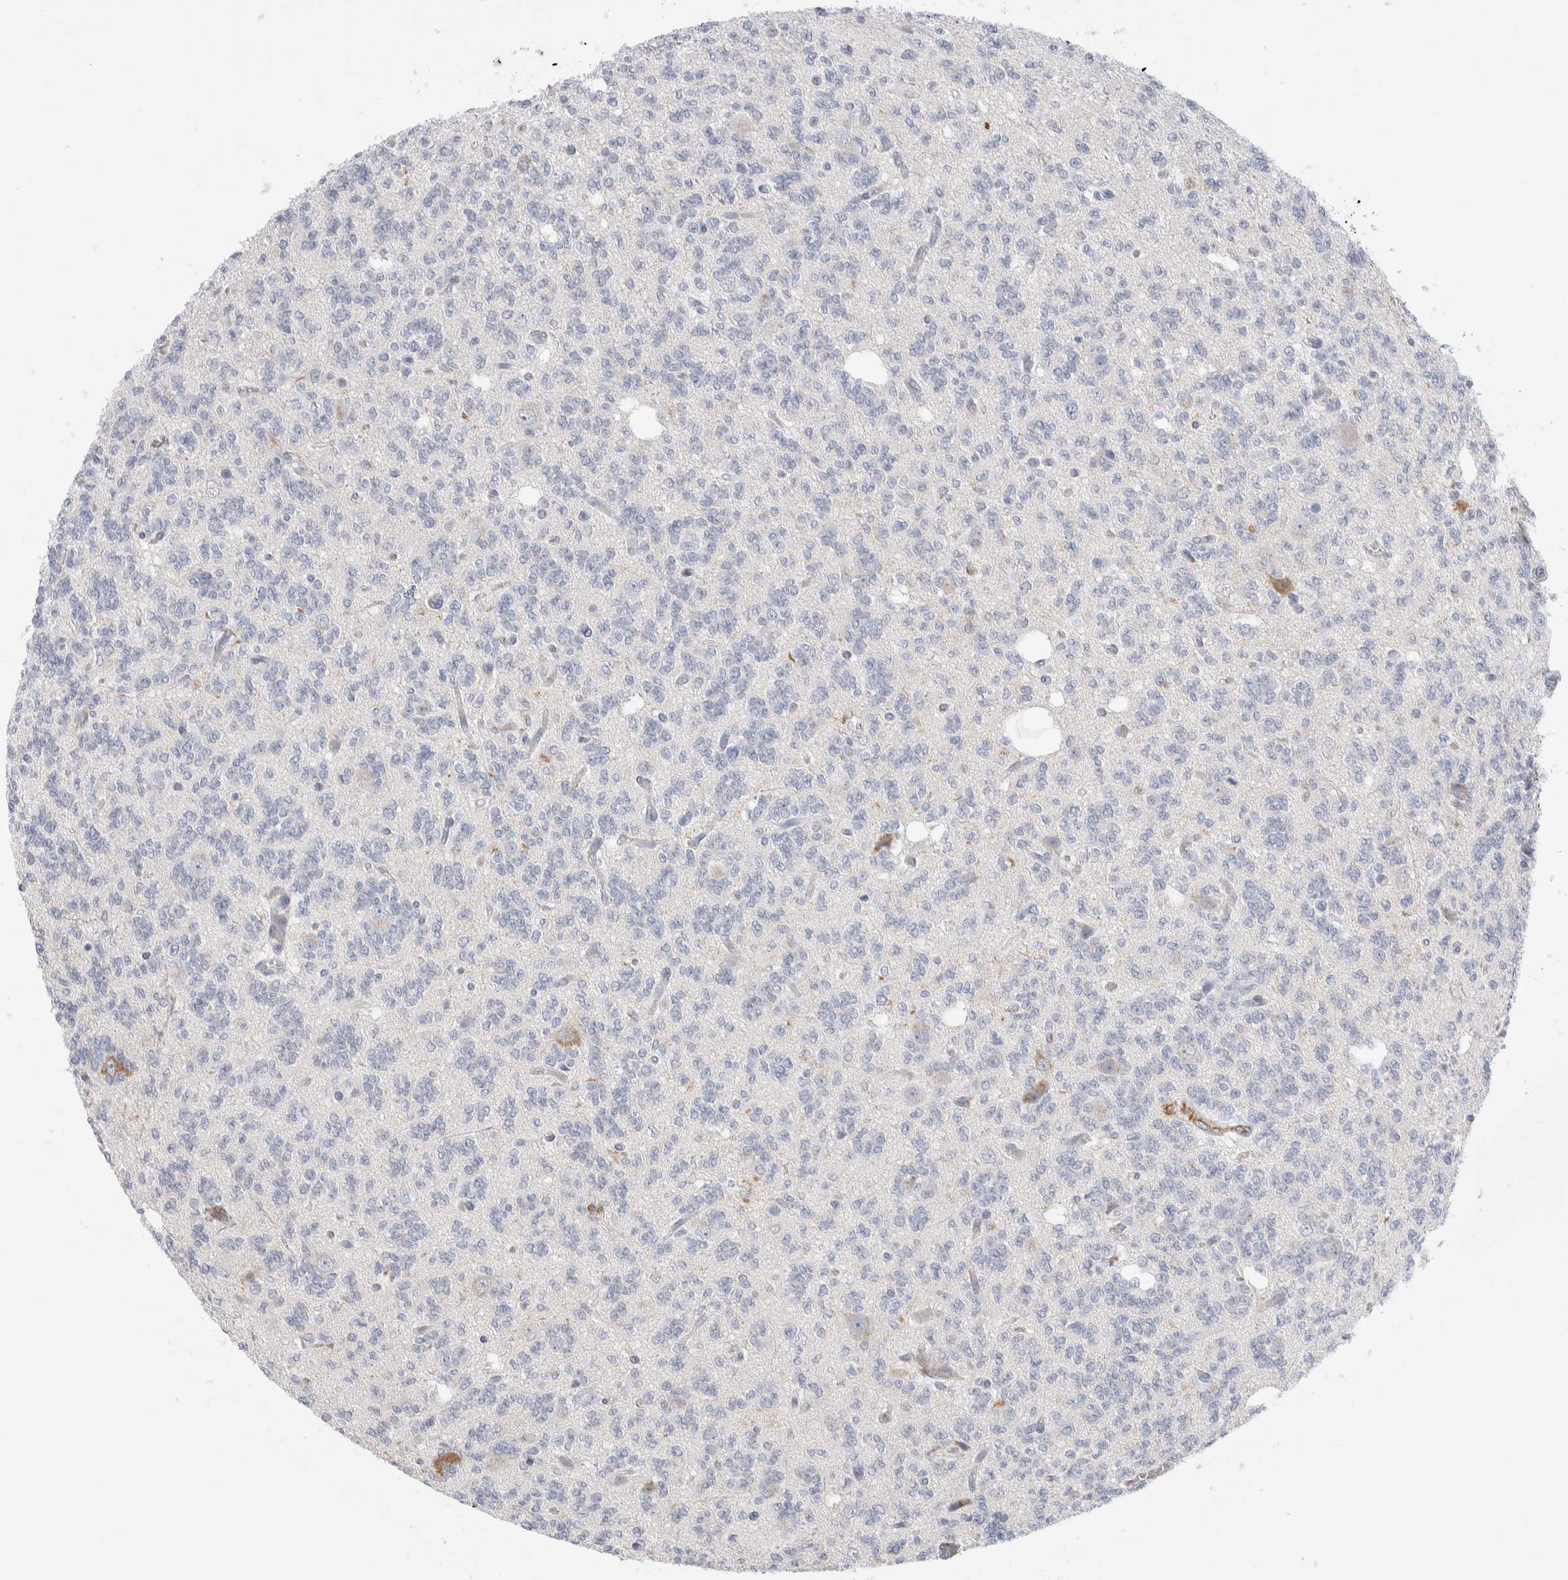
{"staining": {"intensity": "negative", "quantity": "none", "location": "none"}, "tissue": "glioma", "cell_type": "Tumor cells", "image_type": "cancer", "snomed": [{"axis": "morphology", "description": "Glioma, malignant, Low grade"}, {"axis": "topography", "description": "Brain"}], "caption": "This is an immunohistochemistry photomicrograph of malignant glioma (low-grade). There is no staining in tumor cells.", "gene": "C1orf112", "patient": {"sex": "male", "age": 38}}